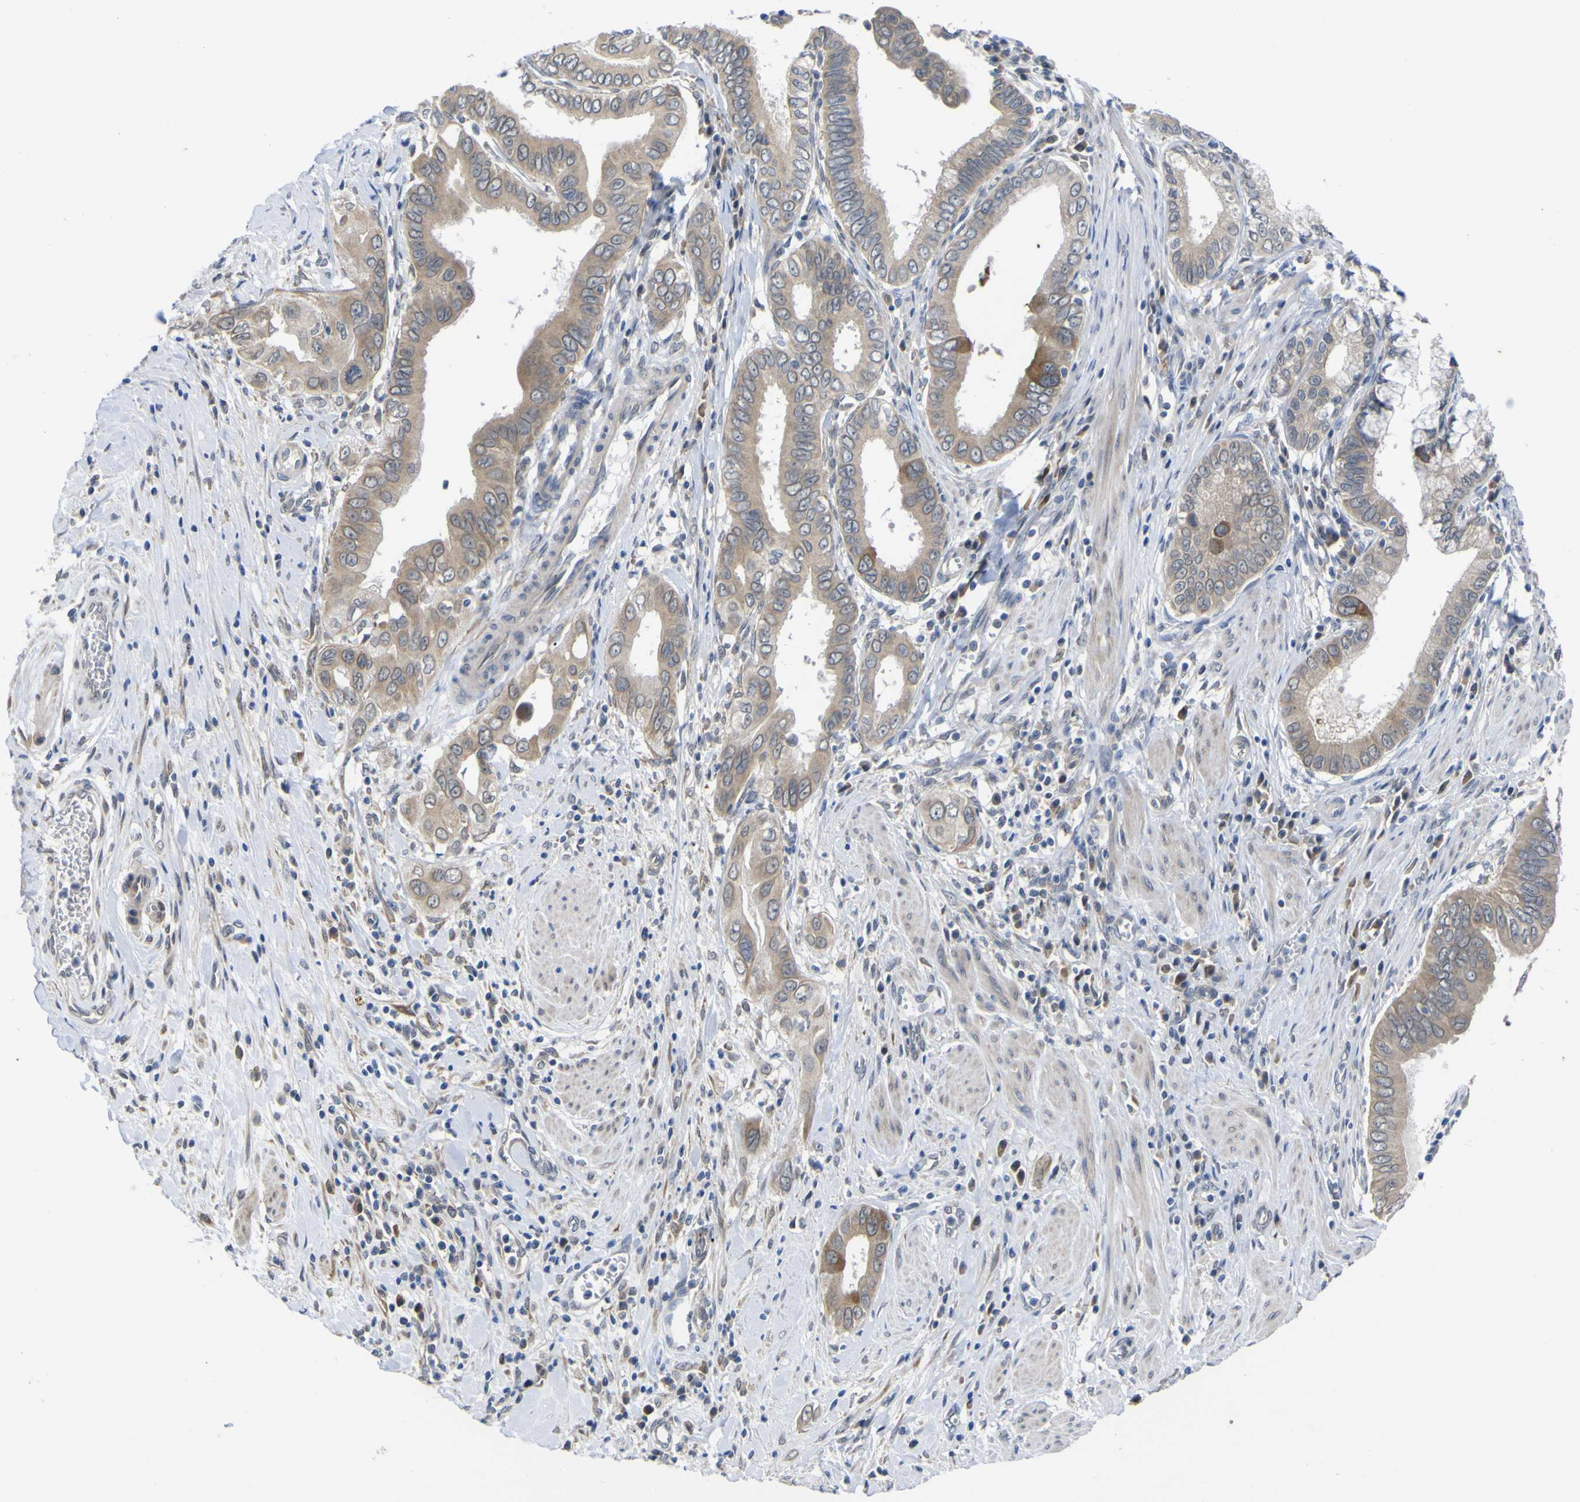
{"staining": {"intensity": "moderate", "quantity": "<25%", "location": "cytoplasmic/membranous"}, "tissue": "pancreatic cancer", "cell_type": "Tumor cells", "image_type": "cancer", "snomed": [{"axis": "morphology", "description": "Normal tissue, NOS"}, {"axis": "topography", "description": "Lymph node"}], "caption": "IHC (DAB (3,3'-diaminobenzidine)) staining of pancreatic cancer reveals moderate cytoplasmic/membranous protein staining in approximately <25% of tumor cells.", "gene": "TNFRSF11A", "patient": {"sex": "male", "age": 50}}